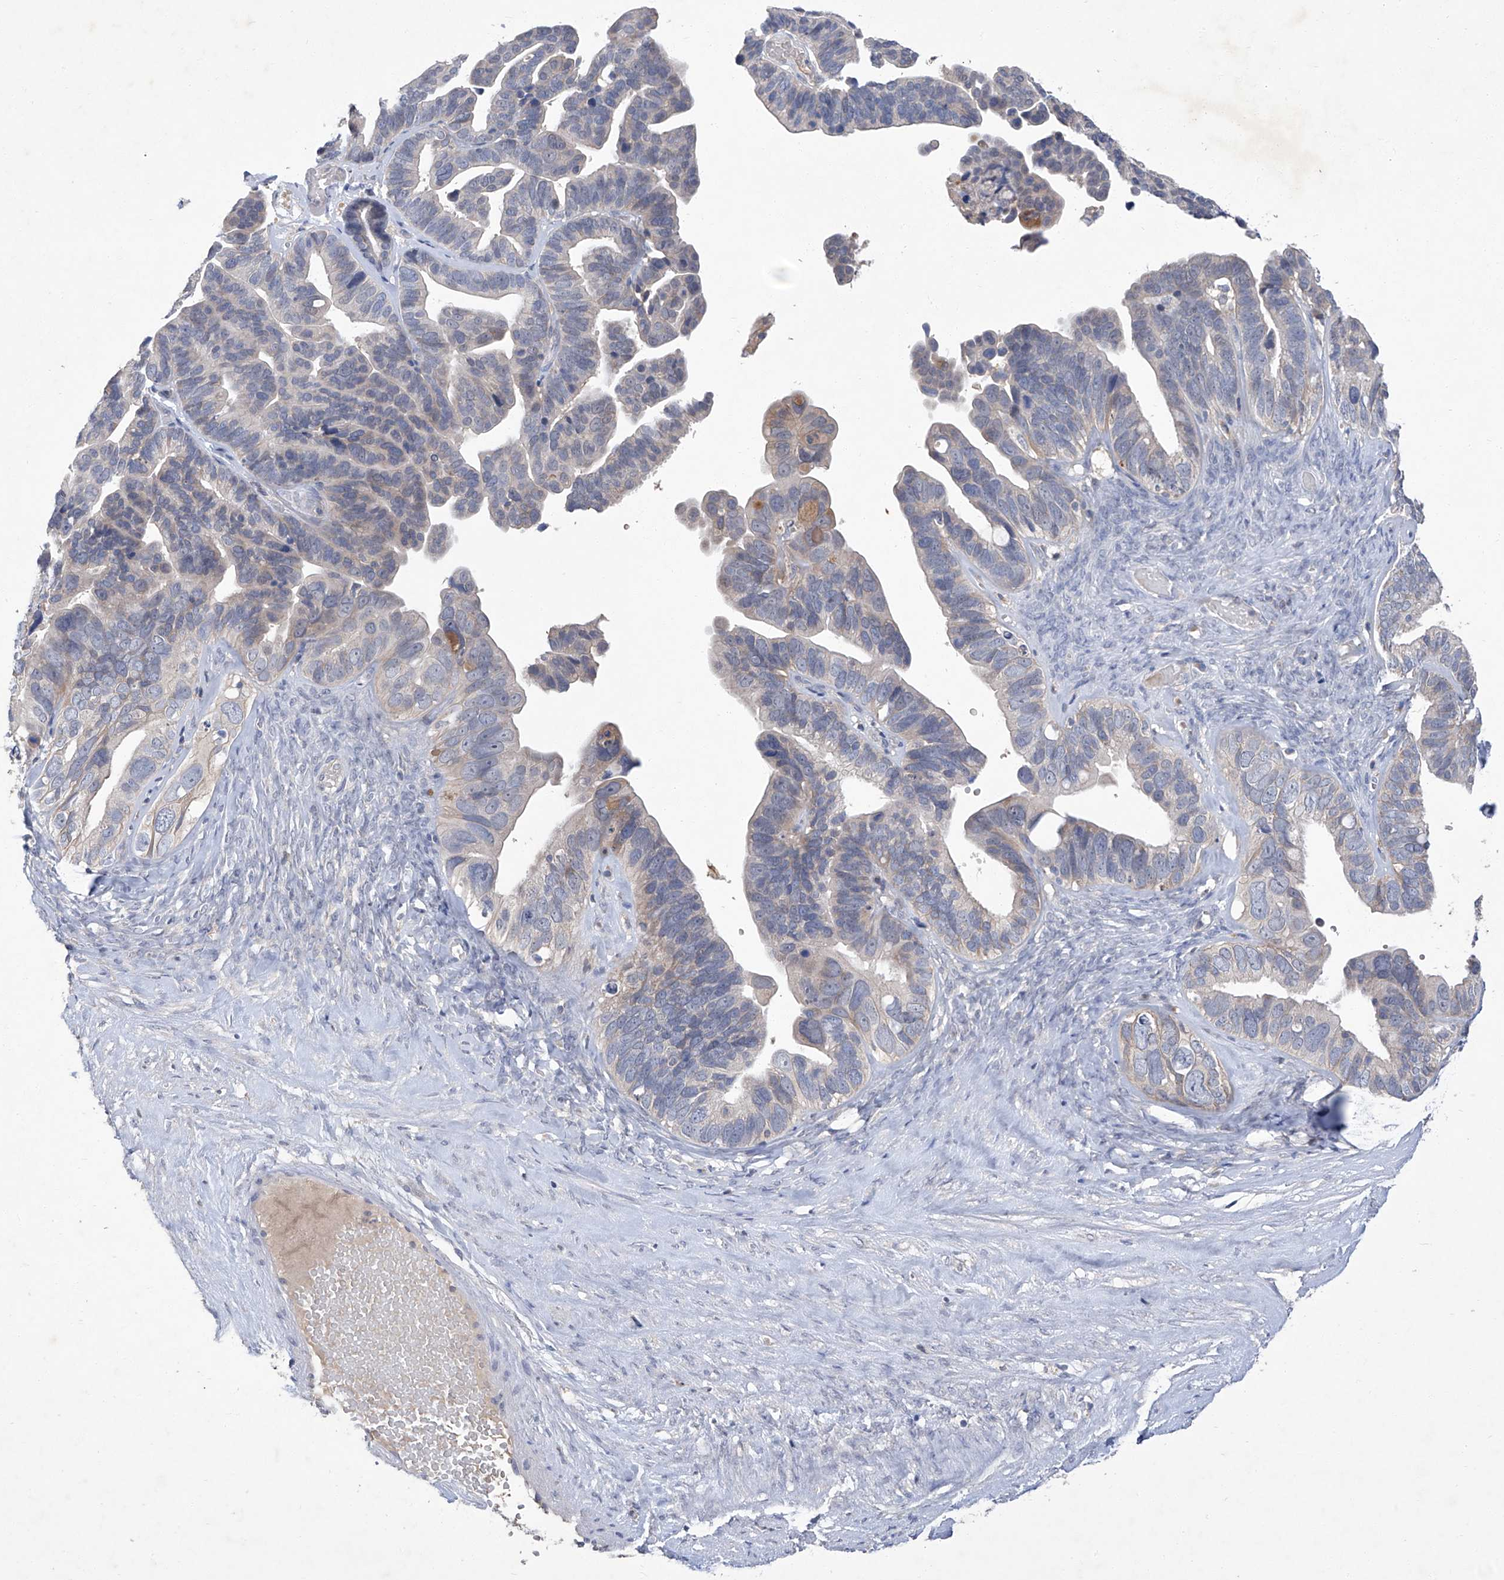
{"staining": {"intensity": "negative", "quantity": "none", "location": "none"}, "tissue": "ovarian cancer", "cell_type": "Tumor cells", "image_type": "cancer", "snomed": [{"axis": "morphology", "description": "Cystadenocarcinoma, serous, NOS"}, {"axis": "topography", "description": "Ovary"}], "caption": "DAB immunohistochemical staining of human ovarian cancer exhibits no significant expression in tumor cells.", "gene": "SBK2", "patient": {"sex": "female", "age": 56}}